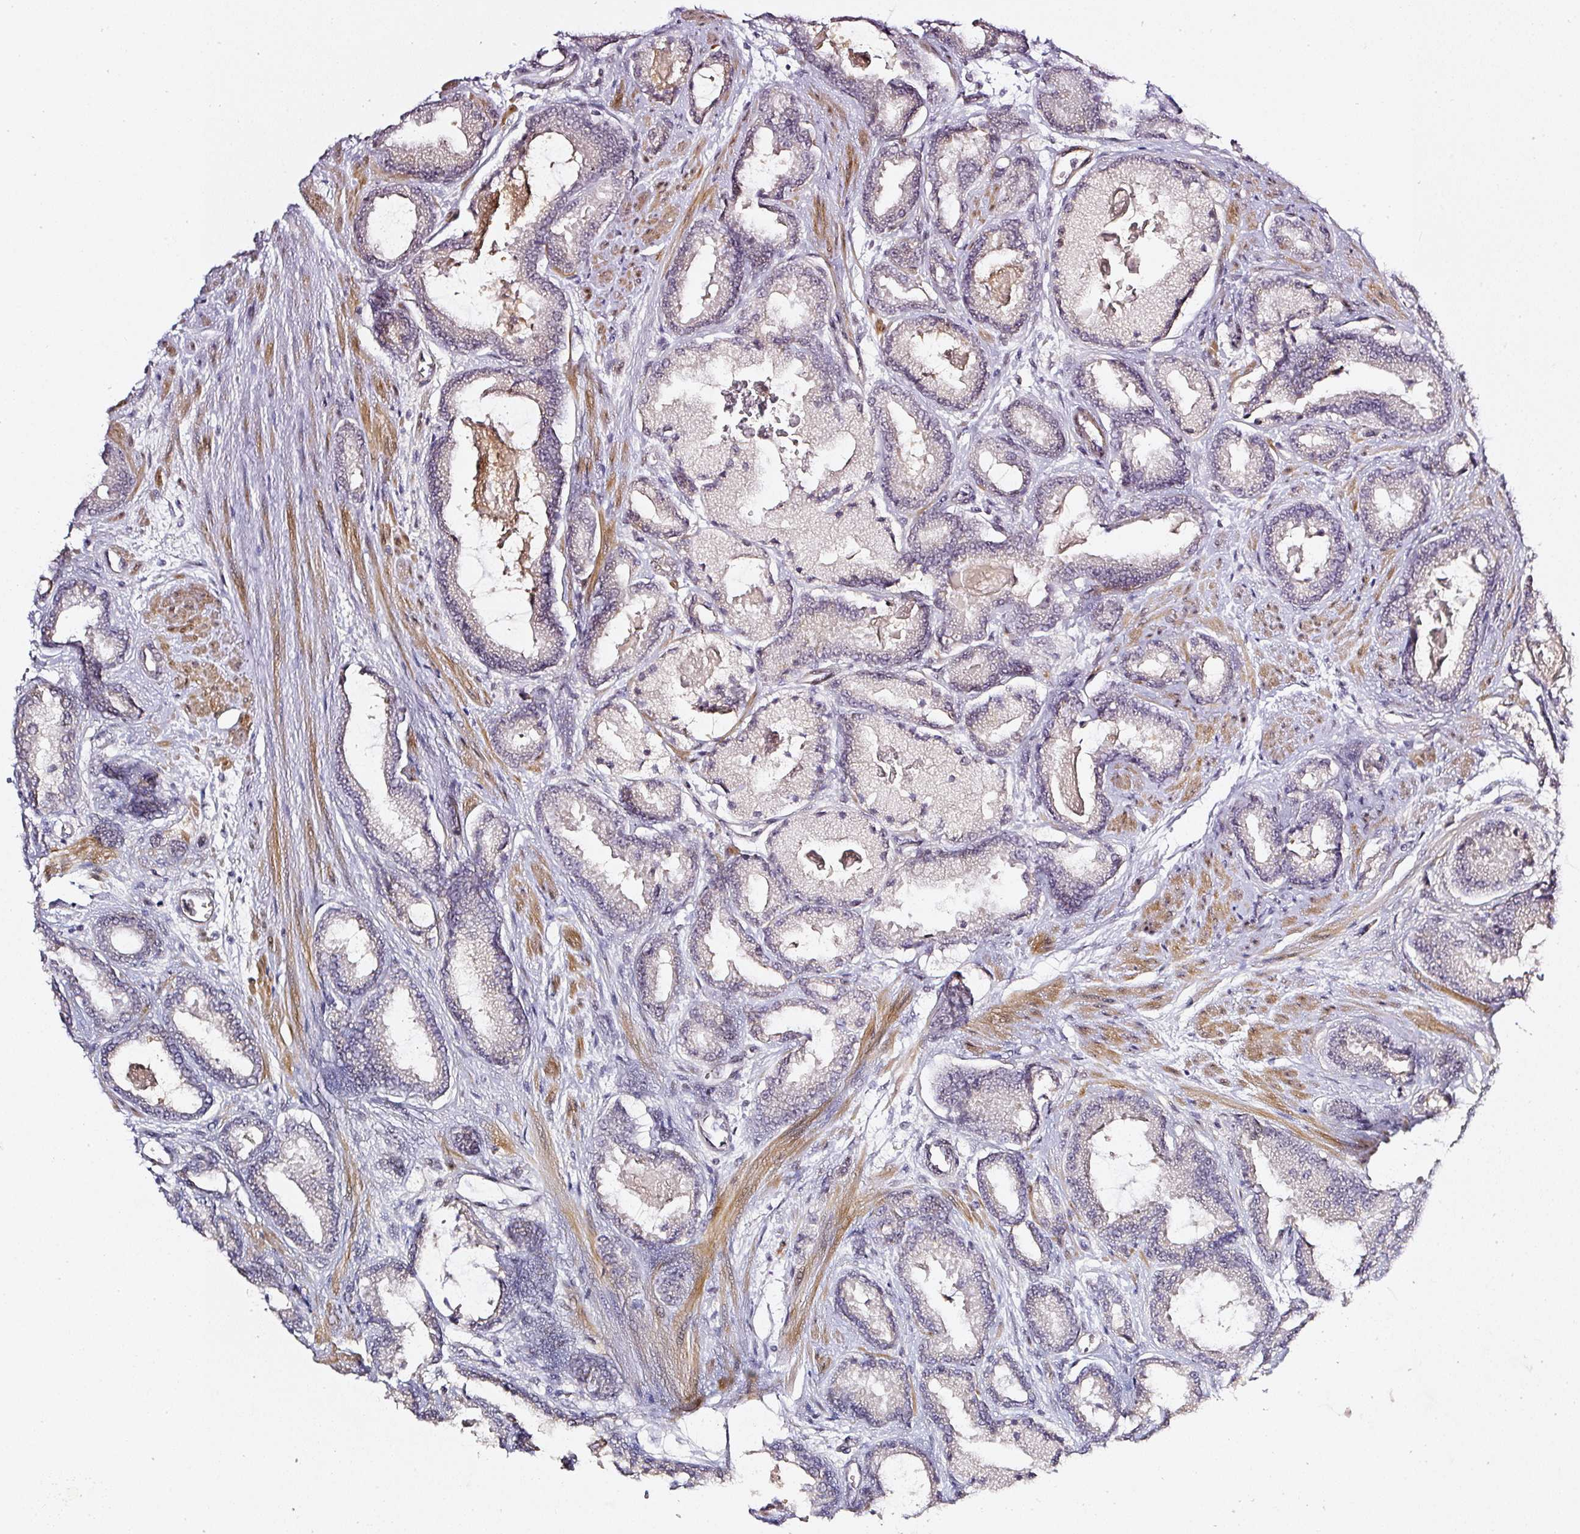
{"staining": {"intensity": "negative", "quantity": "none", "location": "none"}, "tissue": "prostate cancer", "cell_type": "Tumor cells", "image_type": "cancer", "snomed": [{"axis": "morphology", "description": "Adenocarcinoma, Low grade"}, {"axis": "topography", "description": "Prostate"}], "caption": "Tumor cells show no significant expression in low-grade adenocarcinoma (prostate). Brightfield microscopy of immunohistochemistry stained with DAB (brown) and hematoxylin (blue), captured at high magnification.", "gene": "TOGARAM1", "patient": {"sex": "male", "age": 62}}